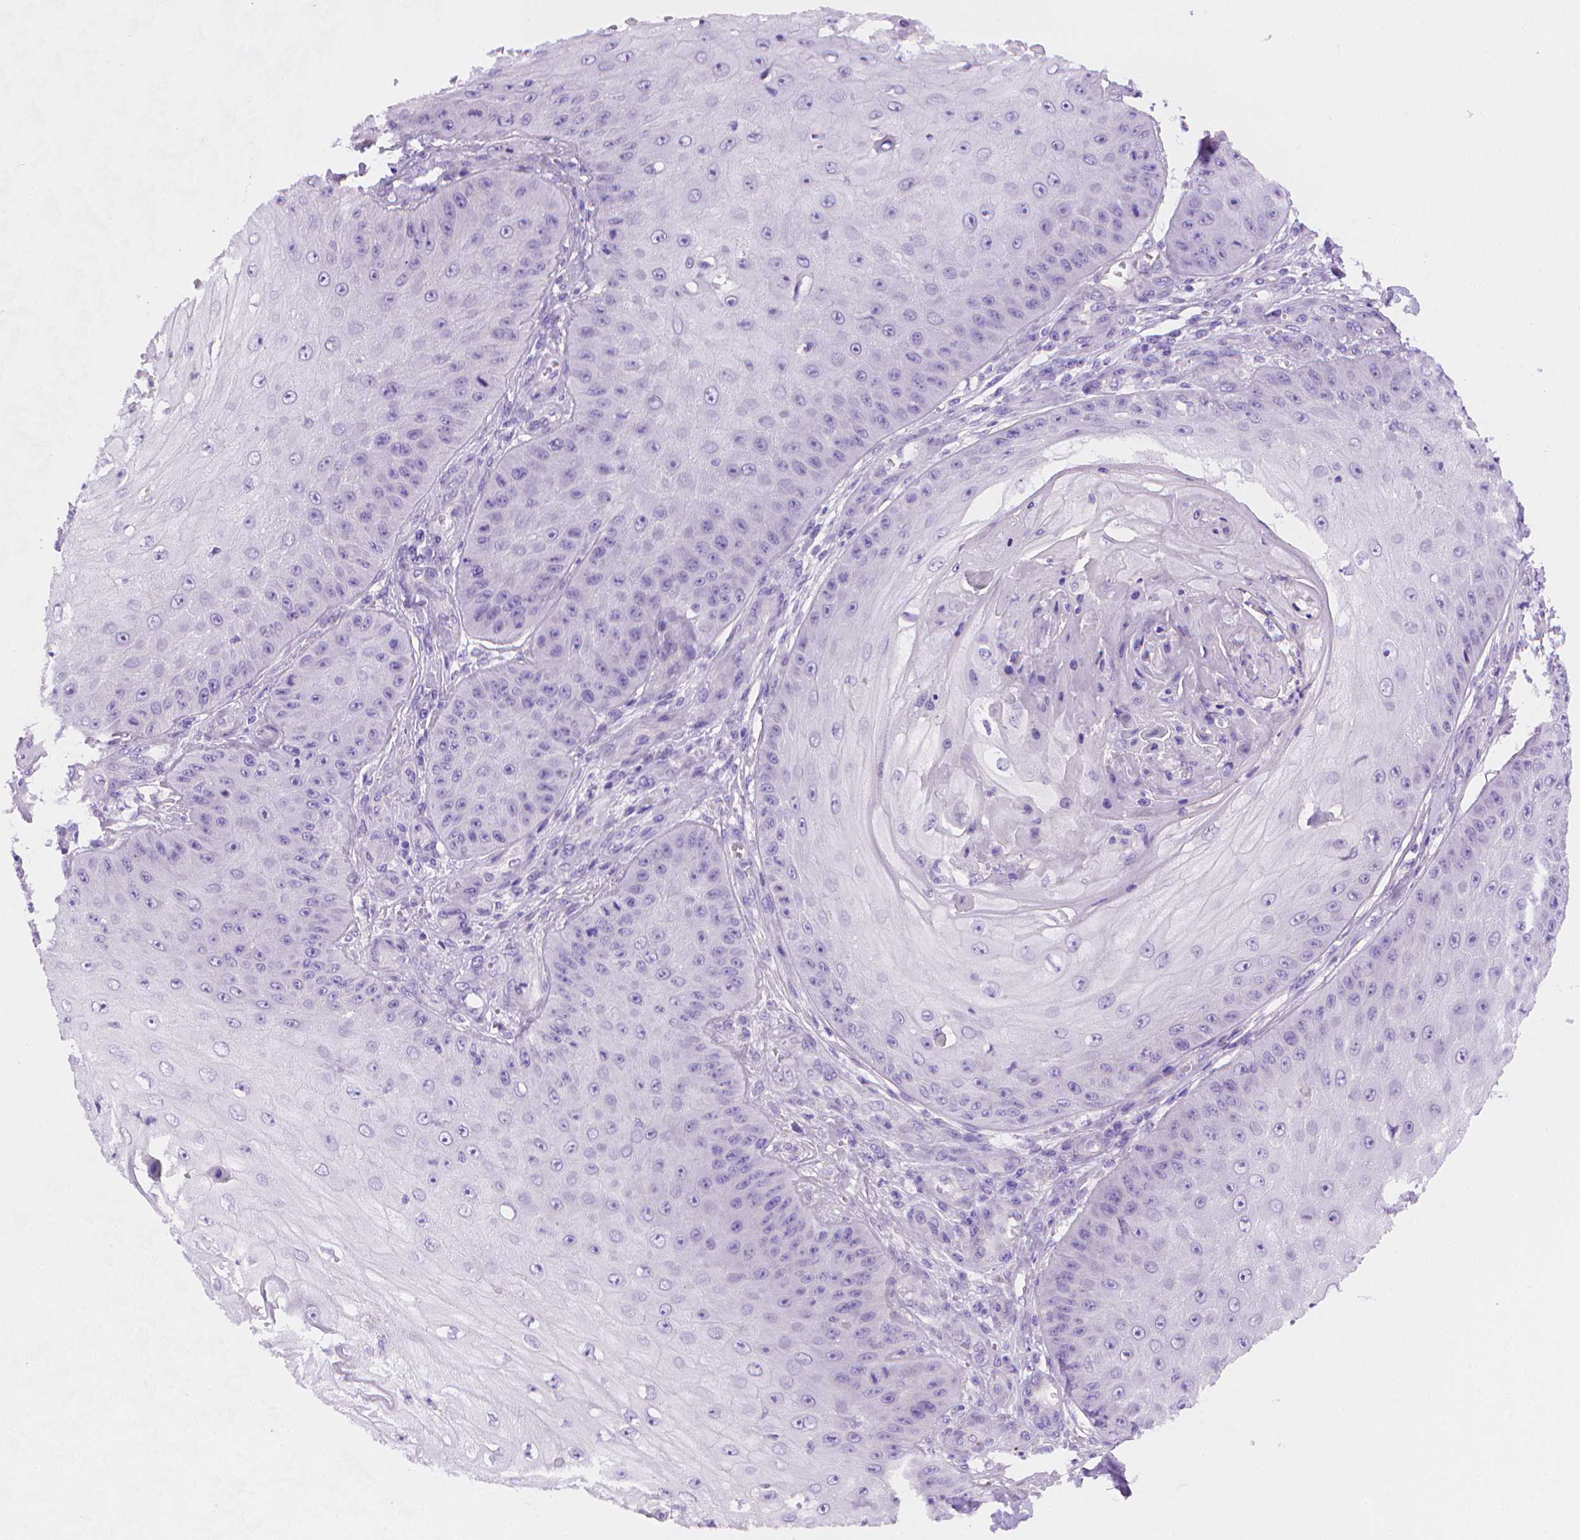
{"staining": {"intensity": "negative", "quantity": "none", "location": "none"}, "tissue": "skin cancer", "cell_type": "Tumor cells", "image_type": "cancer", "snomed": [{"axis": "morphology", "description": "Squamous cell carcinoma, NOS"}, {"axis": "topography", "description": "Skin"}], "caption": "This is a histopathology image of immunohistochemistry (IHC) staining of skin cancer (squamous cell carcinoma), which shows no staining in tumor cells. (Brightfield microscopy of DAB immunohistochemistry (IHC) at high magnification).", "gene": "AMMECR1", "patient": {"sex": "male", "age": 70}}